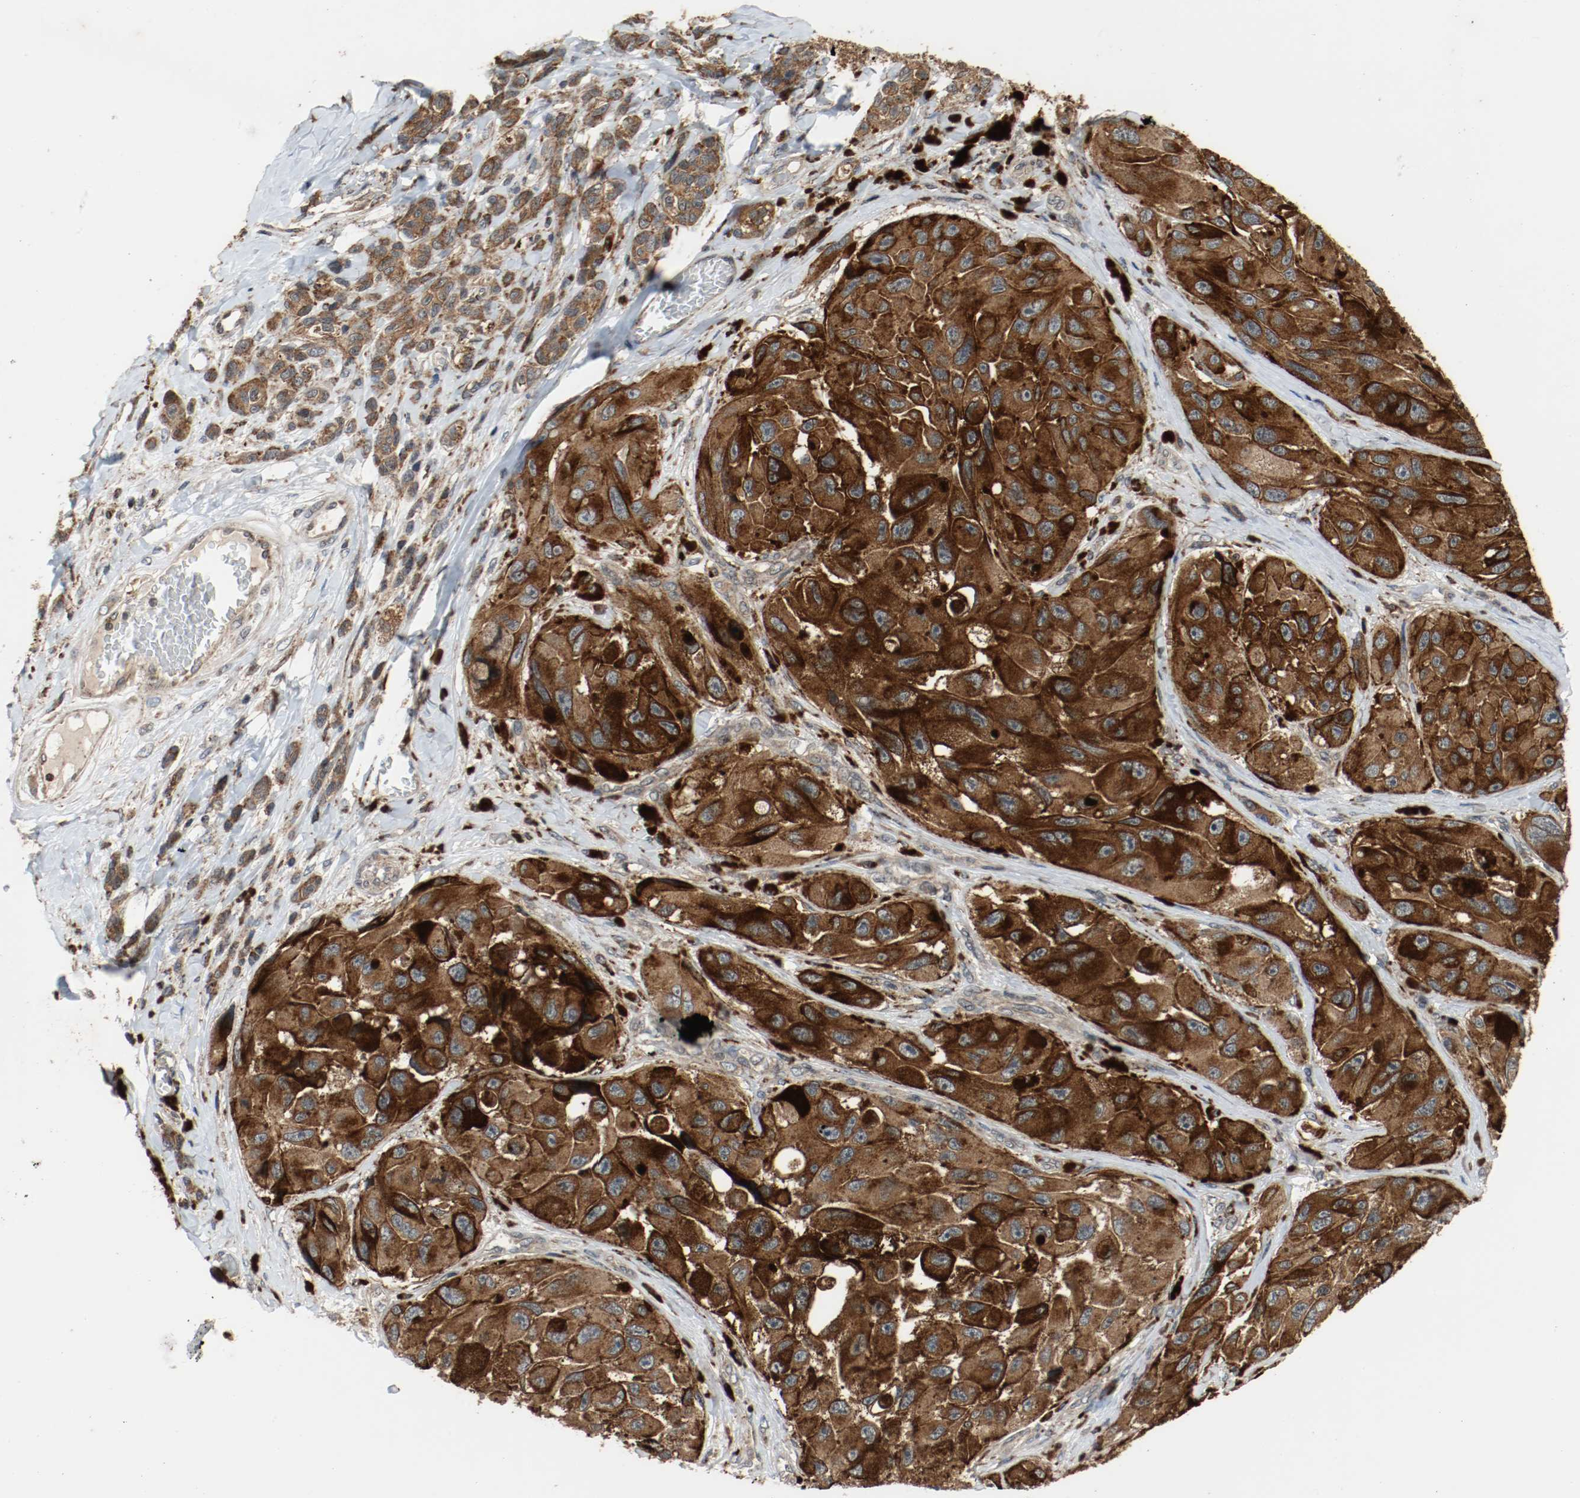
{"staining": {"intensity": "strong", "quantity": ">75%", "location": "cytoplasmic/membranous"}, "tissue": "melanoma", "cell_type": "Tumor cells", "image_type": "cancer", "snomed": [{"axis": "morphology", "description": "Malignant melanoma, NOS"}, {"axis": "topography", "description": "Skin"}], "caption": "IHC photomicrograph of melanoma stained for a protein (brown), which reveals high levels of strong cytoplasmic/membranous positivity in about >75% of tumor cells.", "gene": "LAMP2", "patient": {"sex": "female", "age": 73}}